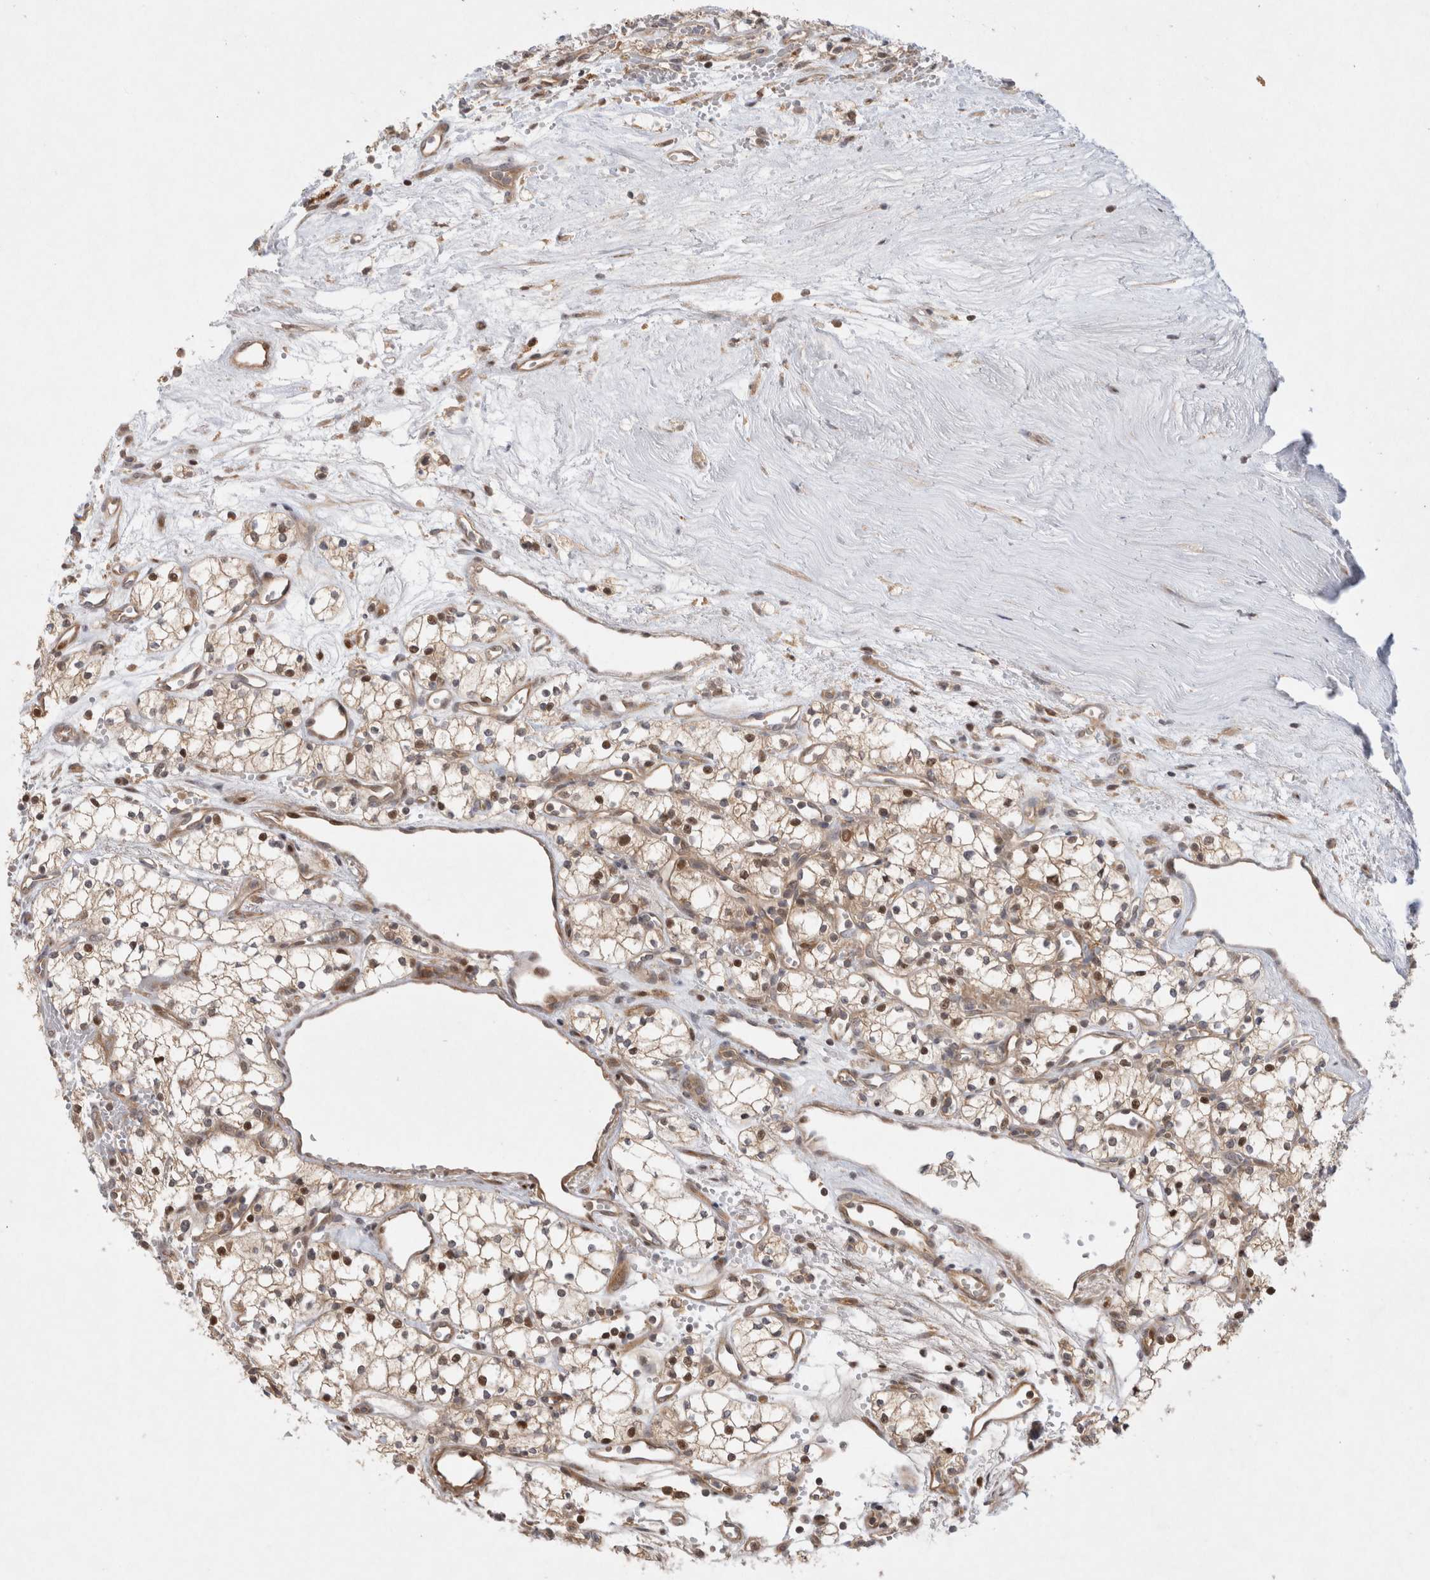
{"staining": {"intensity": "weak", "quantity": ">75%", "location": "cytoplasmic/membranous,nuclear"}, "tissue": "renal cancer", "cell_type": "Tumor cells", "image_type": "cancer", "snomed": [{"axis": "morphology", "description": "Adenocarcinoma, NOS"}, {"axis": "topography", "description": "Kidney"}], "caption": "Protein staining of adenocarcinoma (renal) tissue shows weak cytoplasmic/membranous and nuclear staining in approximately >75% of tumor cells.", "gene": "HTT", "patient": {"sex": "male", "age": 59}}